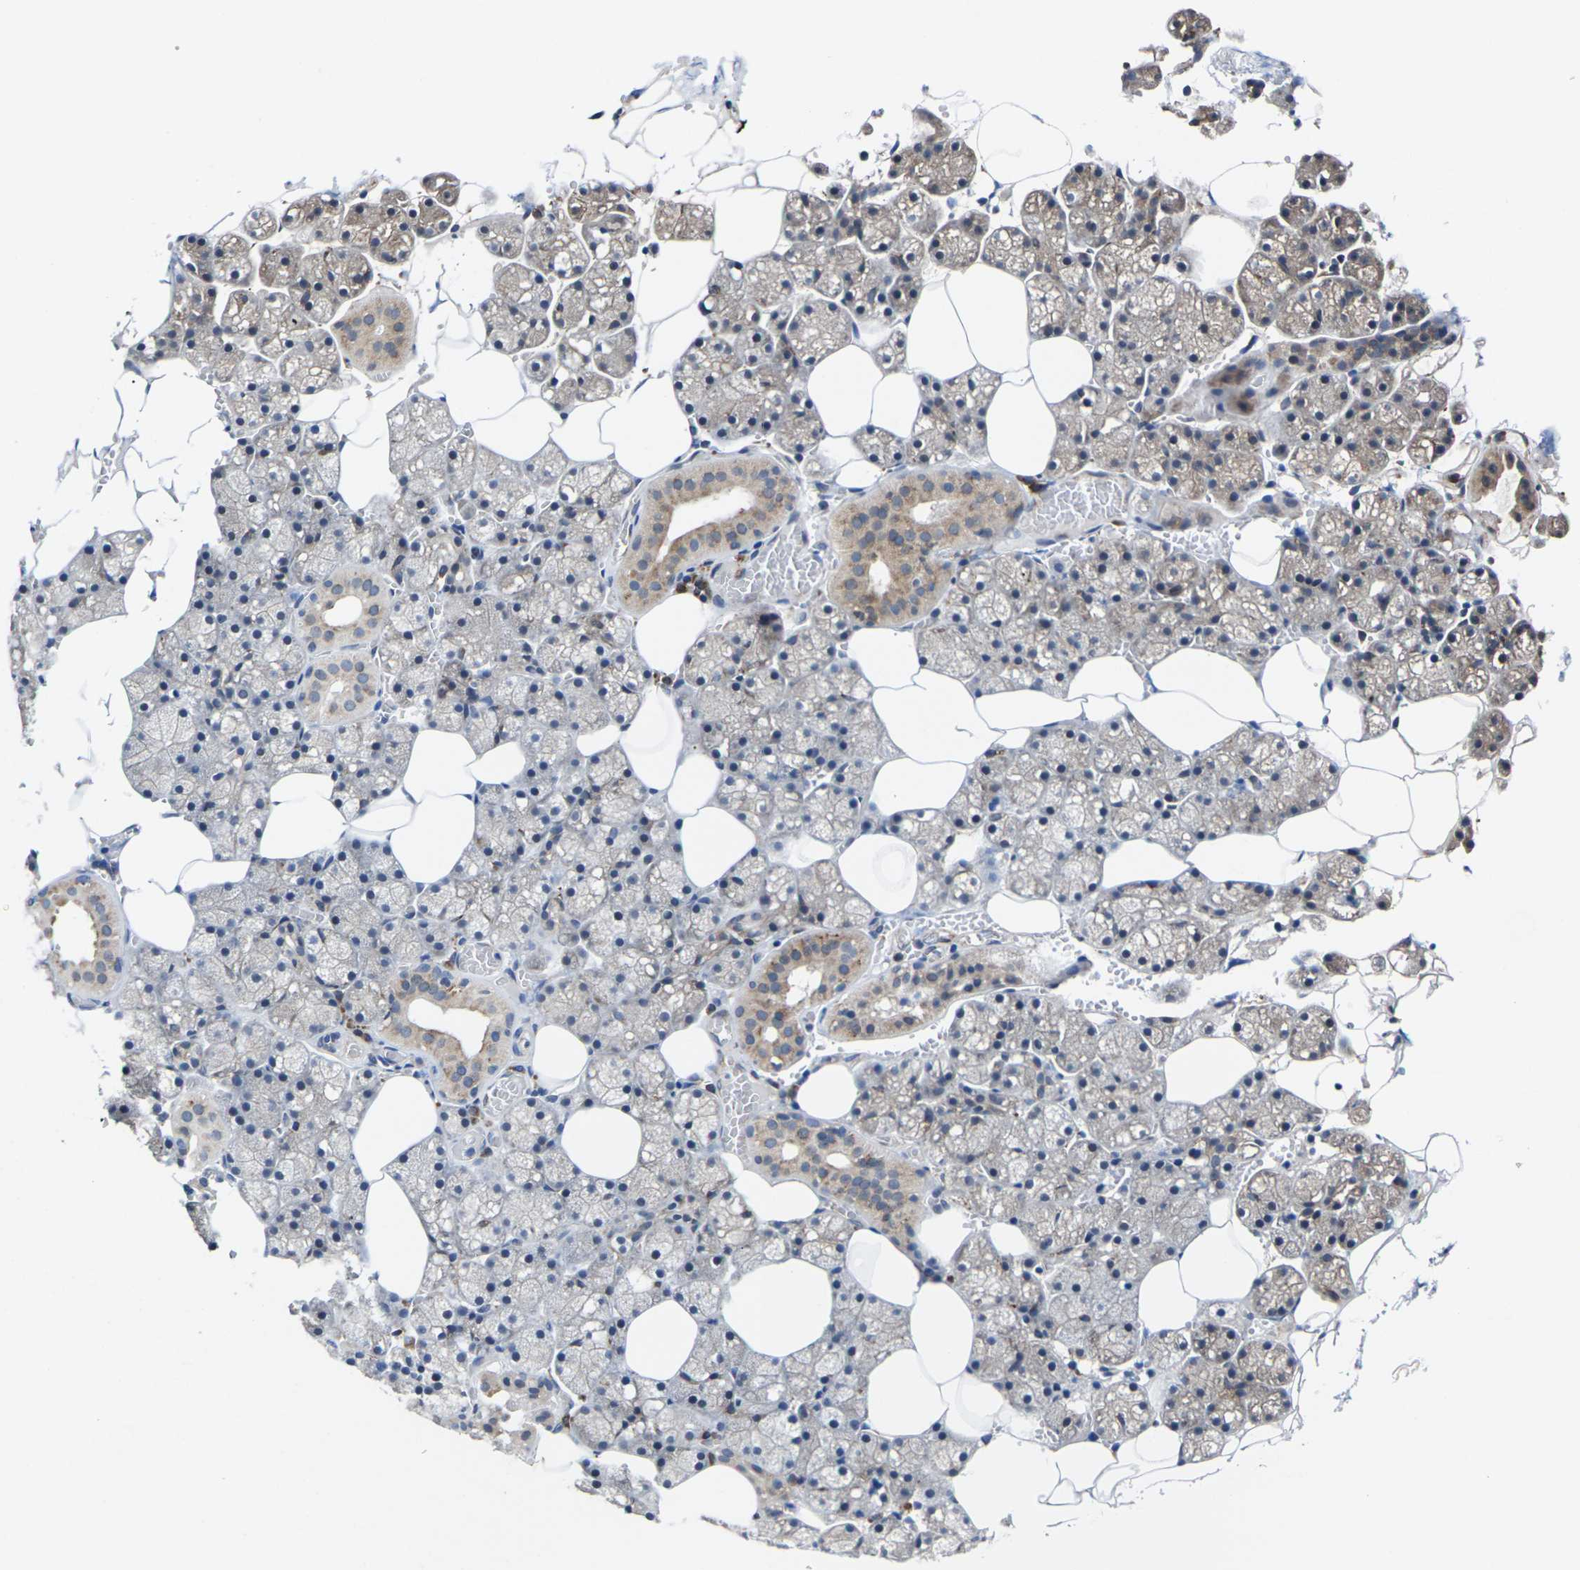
{"staining": {"intensity": "weak", "quantity": "25%-75%", "location": "cytoplasmic/membranous"}, "tissue": "salivary gland", "cell_type": "Glandular cells", "image_type": "normal", "snomed": [{"axis": "morphology", "description": "Normal tissue, NOS"}, {"axis": "topography", "description": "Salivary gland"}], "caption": "An immunohistochemistry (IHC) micrograph of benign tissue is shown. Protein staining in brown highlights weak cytoplasmic/membranous positivity in salivary gland within glandular cells. The protein of interest is stained brown, and the nuclei are stained in blue (DAB (3,3'-diaminobenzidine) IHC with brightfield microscopy, high magnification).", "gene": "PDZK1IP1", "patient": {"sex": "male", "age": 62}}